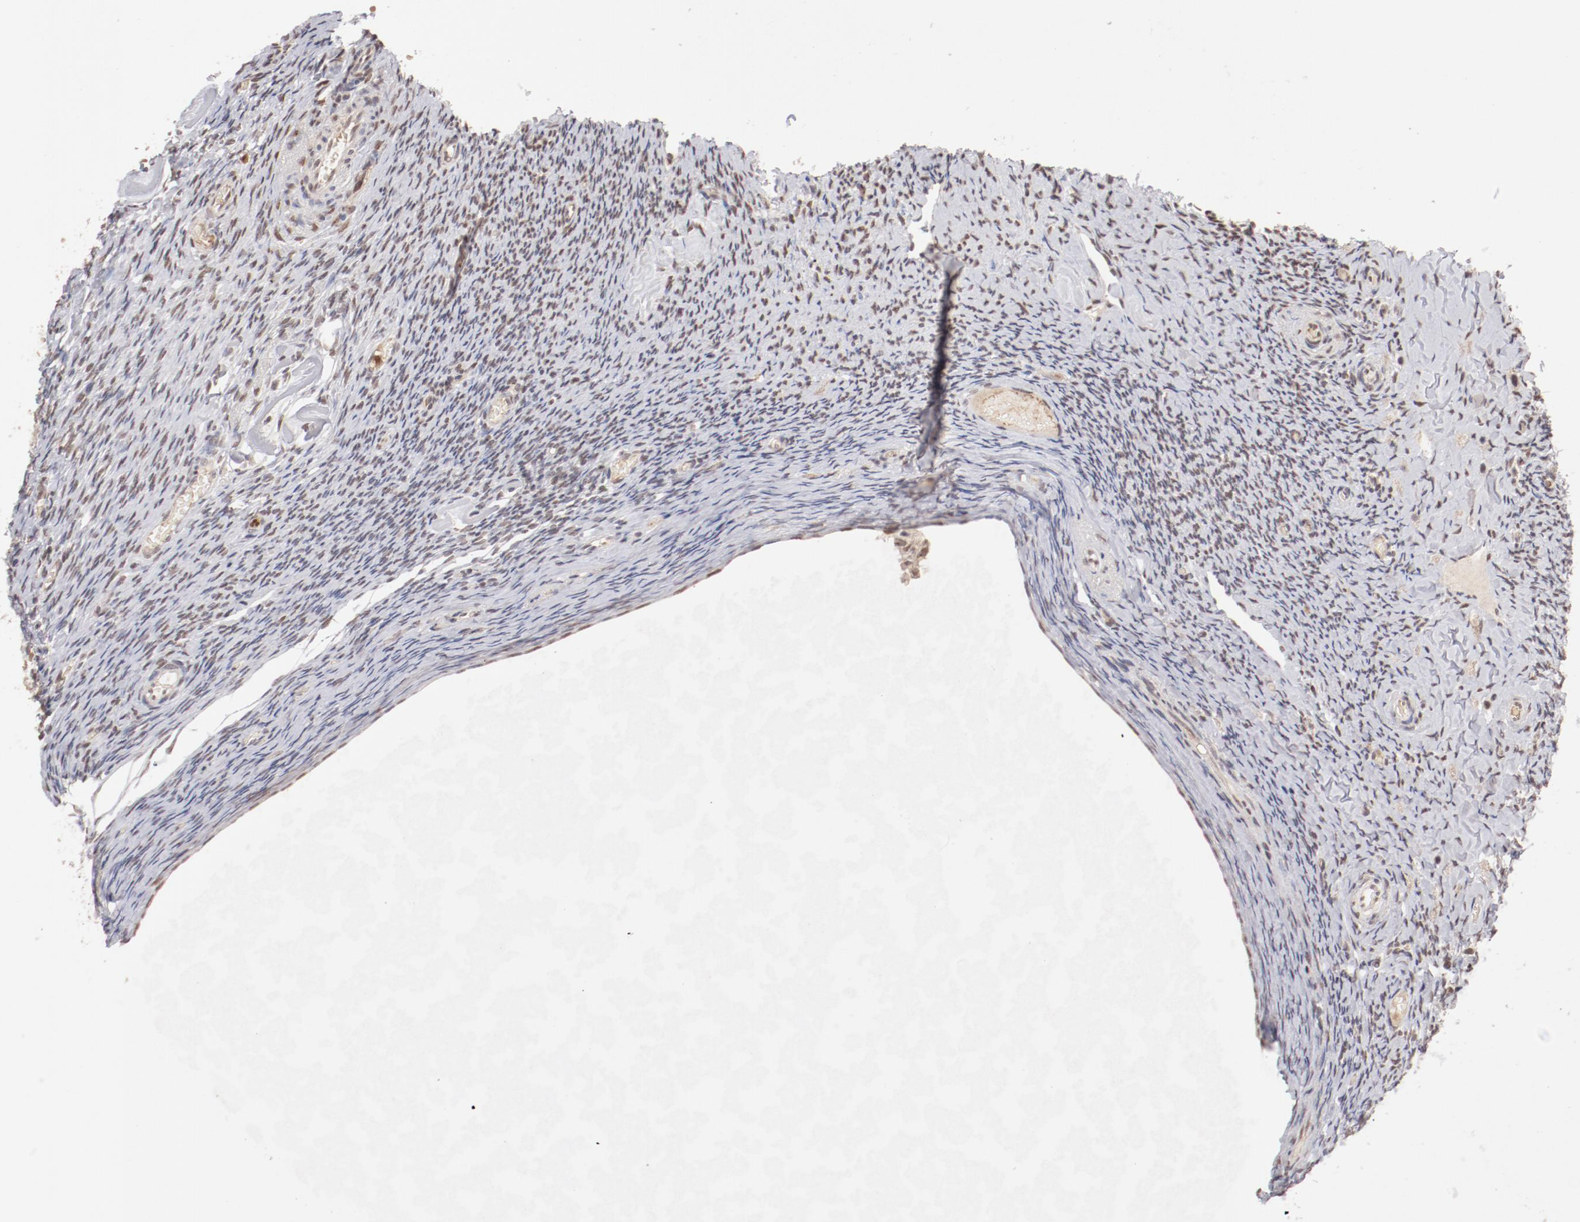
{"staining": {"intensity": "moderate", "quantity": "25%-75%", "location": "nuclear"}, "tissue": "ovary", "cell_type": "Ovarian stroma cells", "image_type": "normal", "snomed": [{"axis": "morphology", "description": "Normal tissue, NOS"}, {"axis": "topography", "description": "Ovary"}], "caption": "Moderate nuclear expression for a protein is identified in about 25%-75% of ovarian stroma cells of benign ovary using immunohistochemistry (IHC).", "gene": "NFE2", "patient": {"sex": "female", "age": 60}}